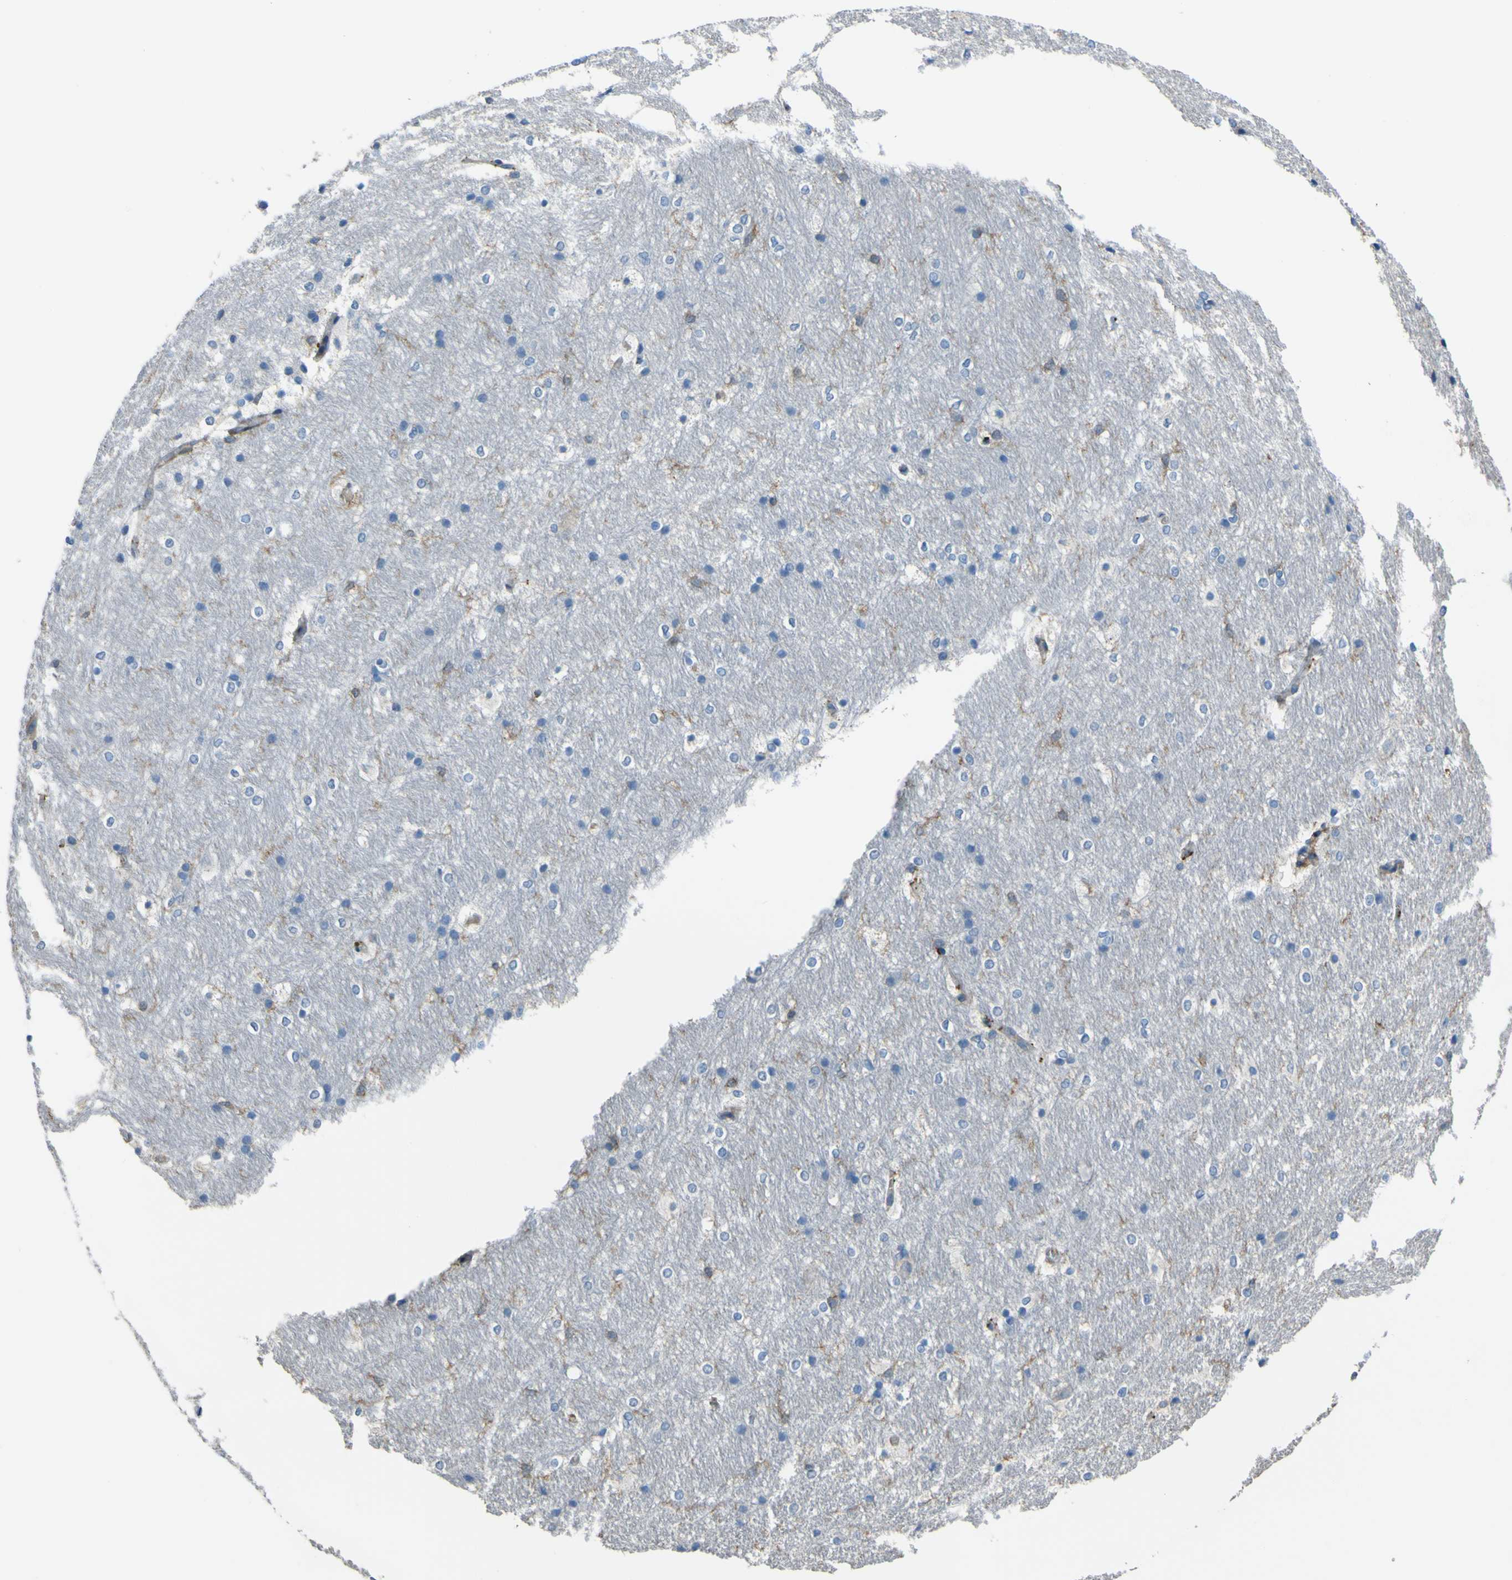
{"staining": {"intensity": "negative", "quantity": "none", "location": "none"}, "tissue": "hippocampus", "cell_type": "Glial cells", "image_type": "normal", "snomed": [{"axis": "morphology", "description": "Normal tissue, NOS"}, {"axis": "topography", "description": "Hippocampus"}], "caption": "Immunohistochemistry image of normal hippocampus: human hippocampus stained with DAB demonstrates no significant protein expression in glial cells.", "gene": "LAIR1", "patient": {"sex": "female", "age": 19}}